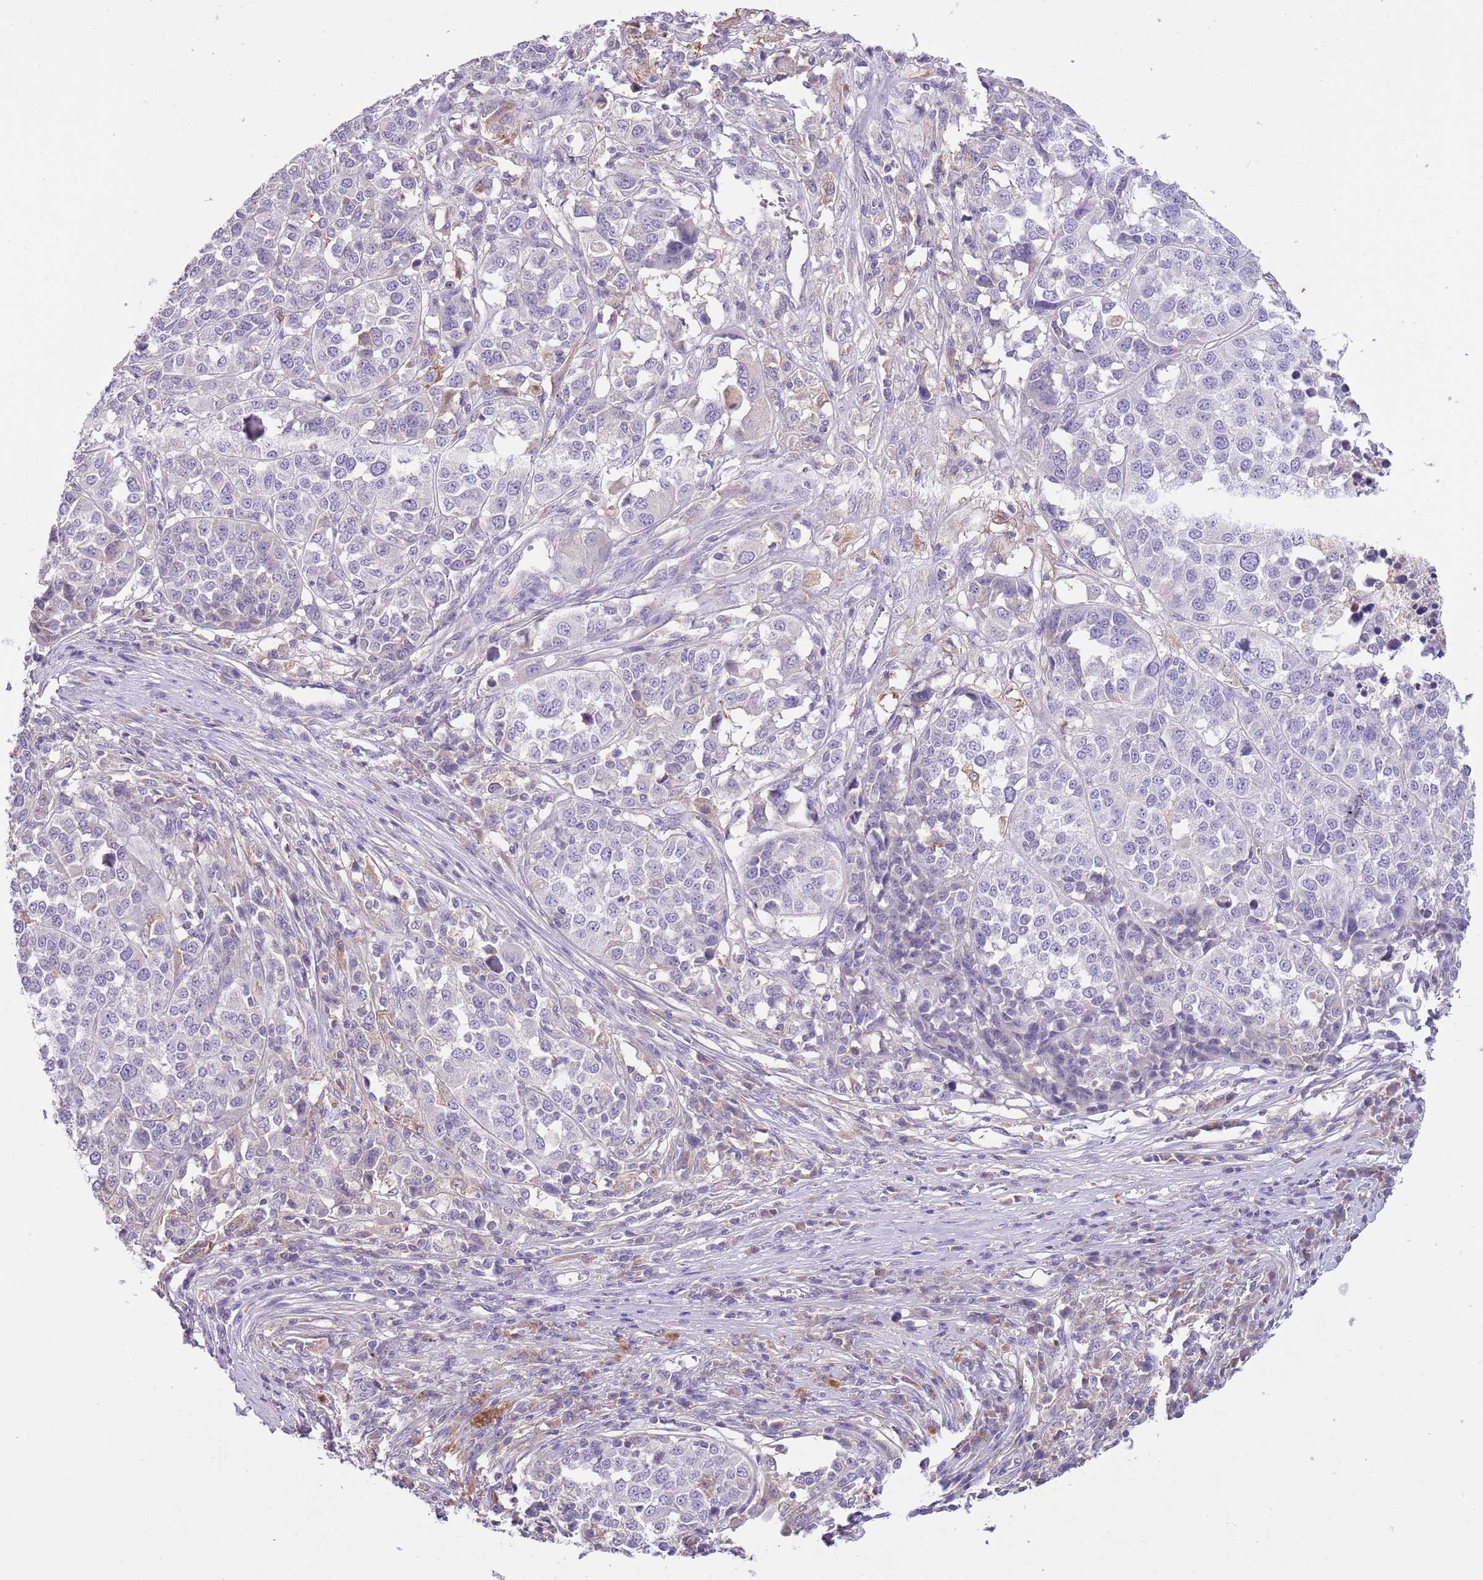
{"staining": {"intensity": "negative", "quantity": "none", "location": "none"}, "tissue": "melanoma", "cell_type": "Tumor cells", "image_type": "cancer", "snomed": [{"axis": "morphology", "description": "Malignant melanoma, Metastatic site"}, {"axis": "topography", "description": "Lymph node"}], "caption": "A high-resolution photomicrograph shows immunohistochemistry (IHC) staining of melanoma, which exhibits no significant positivity in tumor cells.", "gene": "HES3", "patient": {"sex": "male", "age": 44}}